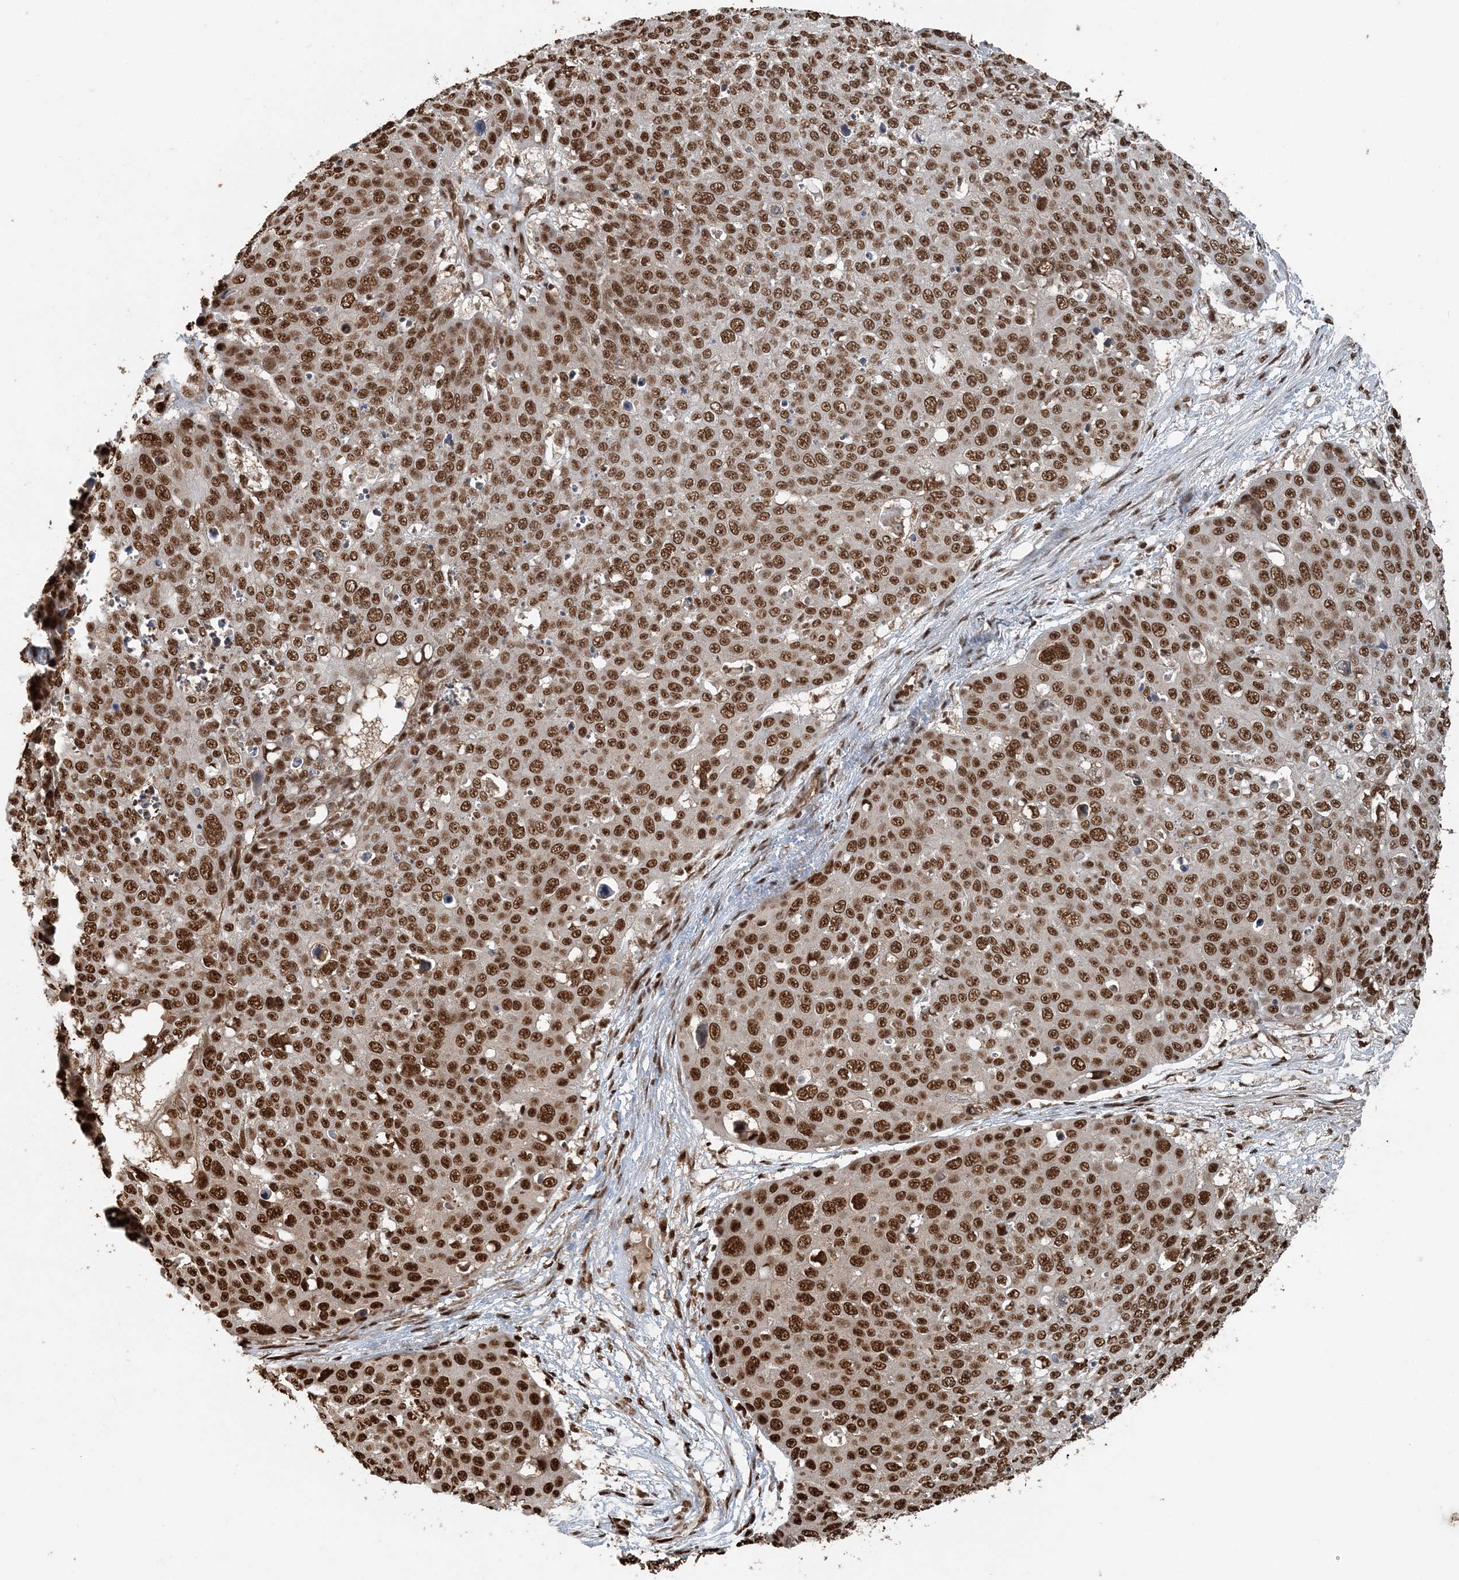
{"staining": {"intensity": "strong", "quantity": ">75%", "location": "nuclear"}, "tissue": "skin cancer", "cell_type": "Tumor cells", "image_type": "cancer", "snomed": [{"axis": "morphology", "description": "Squamous cell carcinoma, NOS"}, {"axis": "topography", "description": "Skin"}], "caption": "There is high levels of strong nuclear positivity in tumor cells of skin cancer (squamous cell carcinoma), as demonstrated by immunohistochemical staining (brown color).", "gene": "ARHGAP35", "patient": {"sex": "male", "age": 71}}